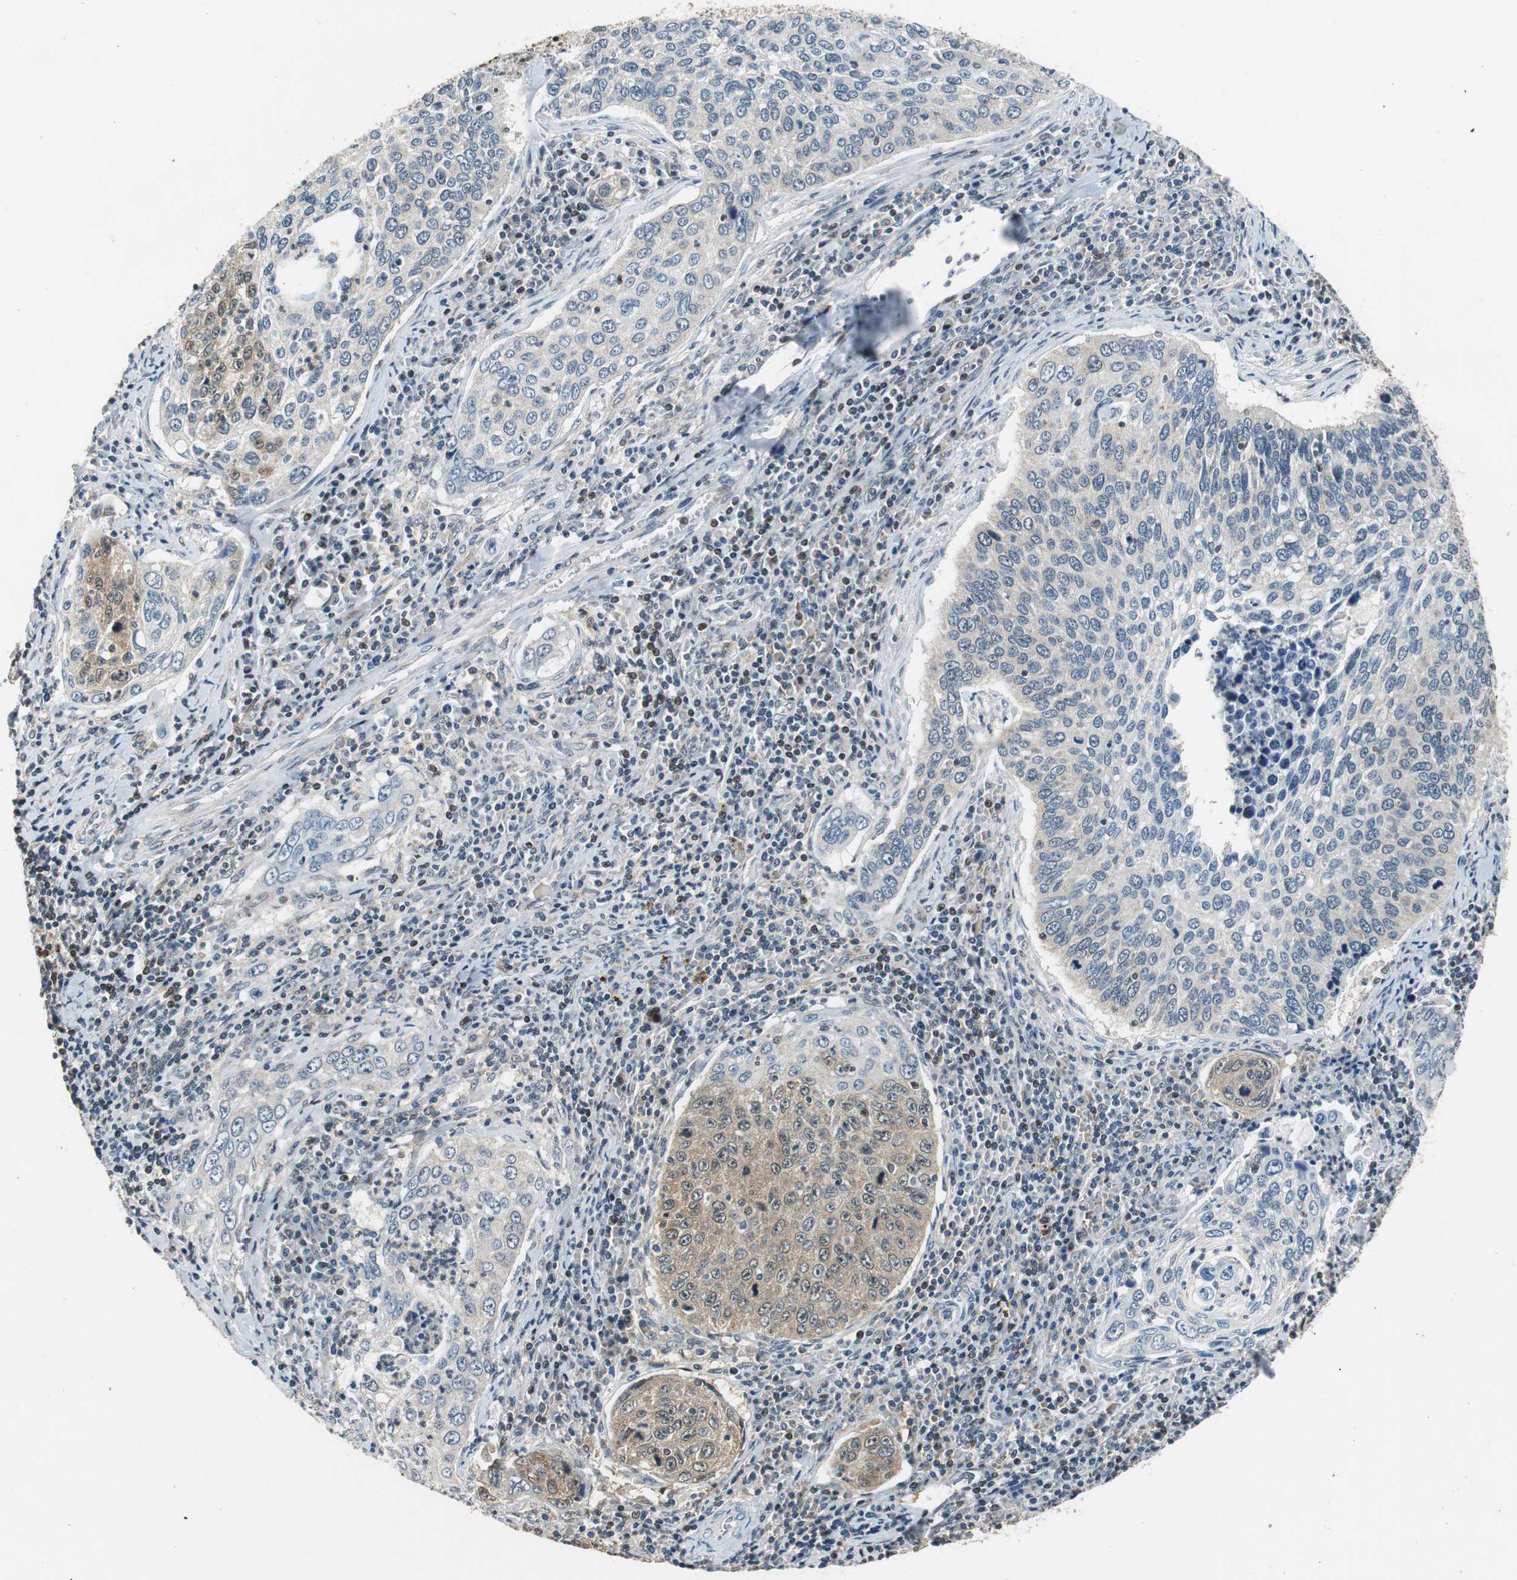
{"staining": {"intensity": "weak", "quantity": "<25%", "location": "cytoplasmic/membranous"}, "tissue": "cervical cancer", "cell_type": "Tumor cells", "image_type": "cancer", "snomed": [{"axis": "morphology", "description": "Squamous cell carcinoma, NOS"}, {"axis": "topography", "description": "Cervix"}], "caption": "Tumor cells are negative for protein expression in human cervical cancer. (DAB (3,3'-diaminobenzidine) immunohistochemistry visualized using brightfield microscopy, high magnification).", "gene": "GSDMD", "patient": {"sex": "female", "age": 53}}